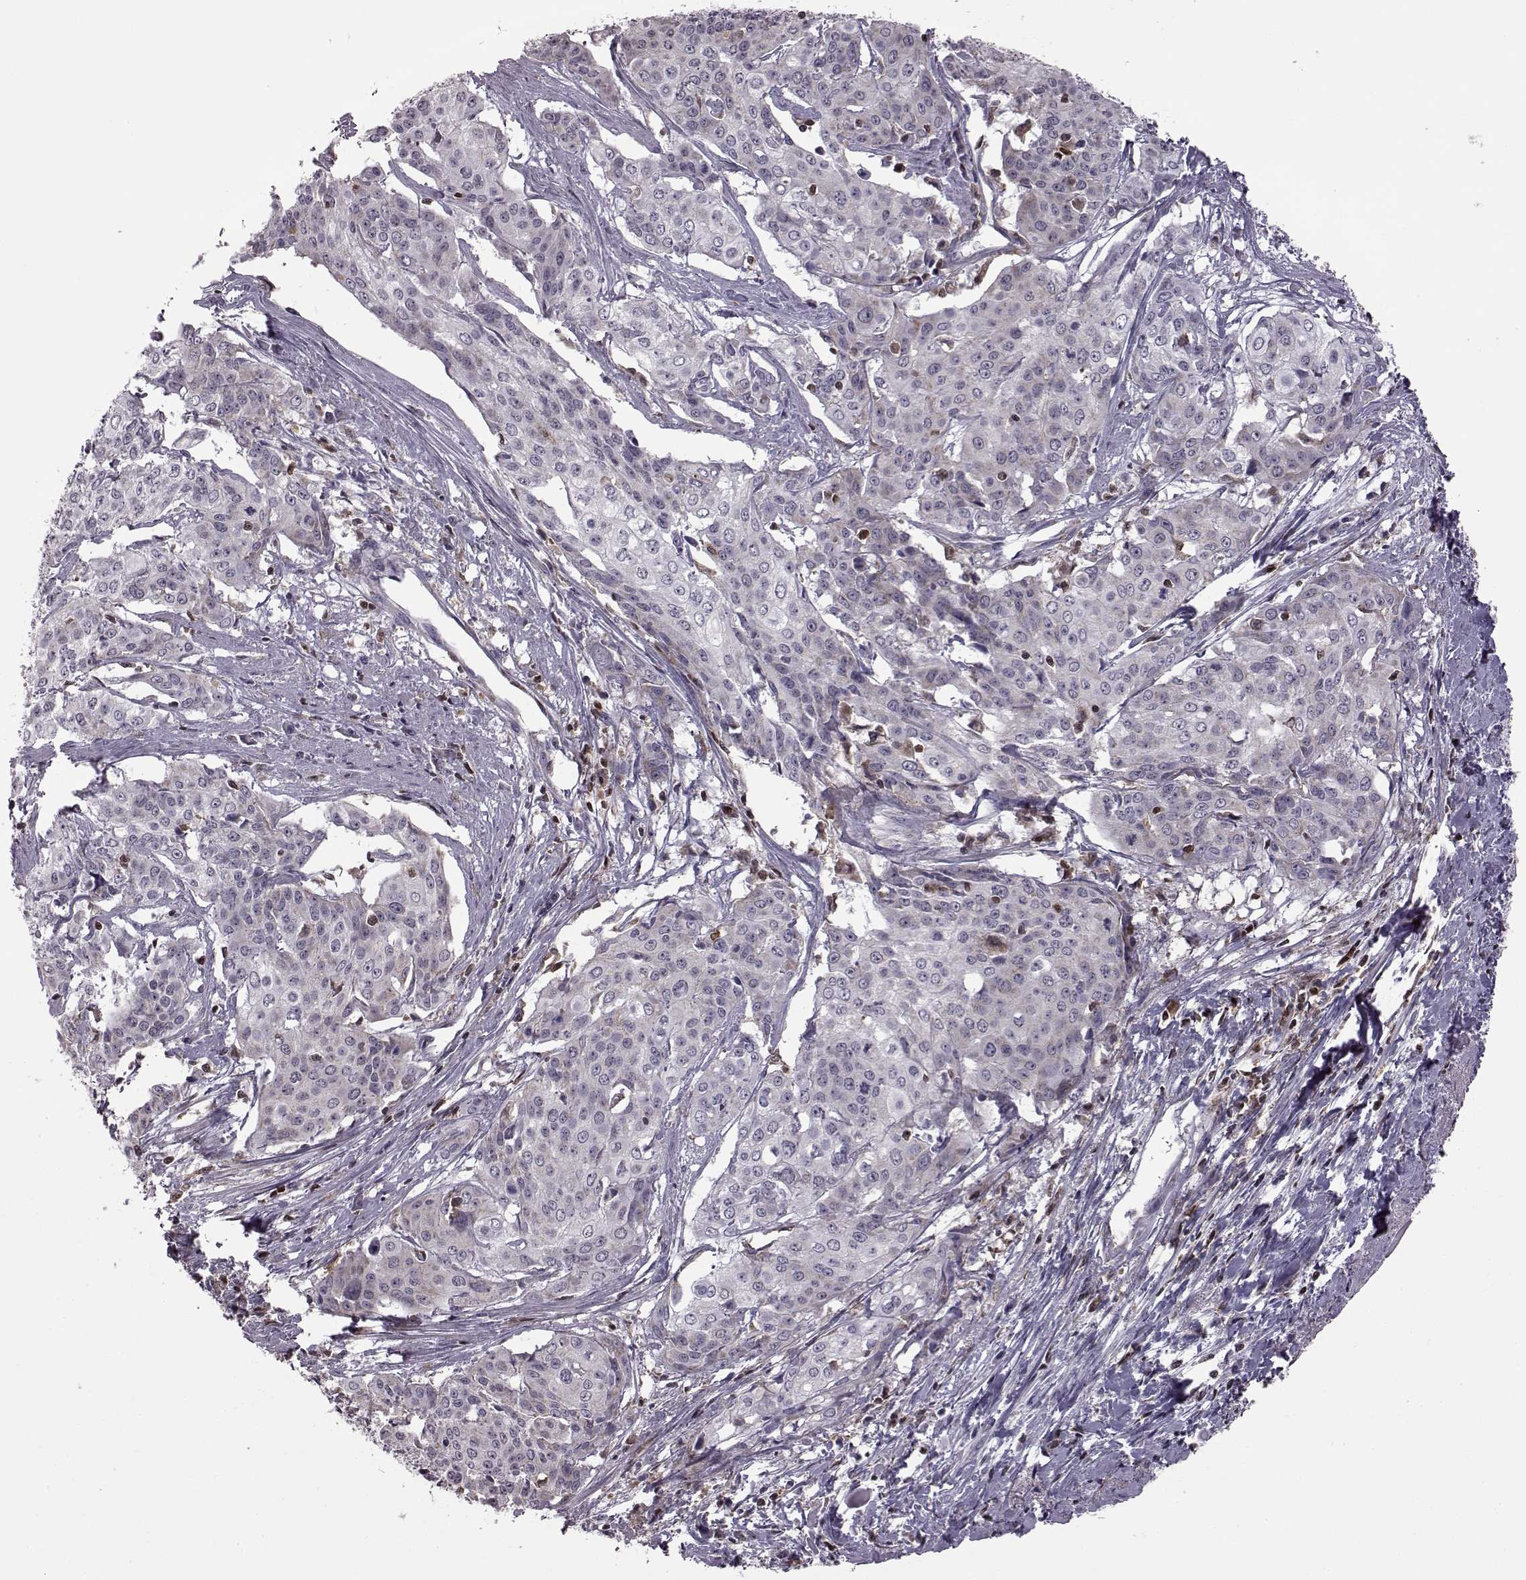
{"staining": {"intensity": "negative", "quantity": "none", "location": "none"}, "tissue": "cervical cancer", "cell_type": "Tumor cells", "image_type": "cancer", "snomed": [{"axis": "morphology", "description": "Squamous cell carcinoma, NOS"}, {"axis": "topography", "description": "Cervix"}], "caption": "Micrograph shows no significant protein positivity in tumor cells of squamous cell carcinoma (cervical).", "gene": "DOK2", "patient": {"sex": "female", "age": 39}}